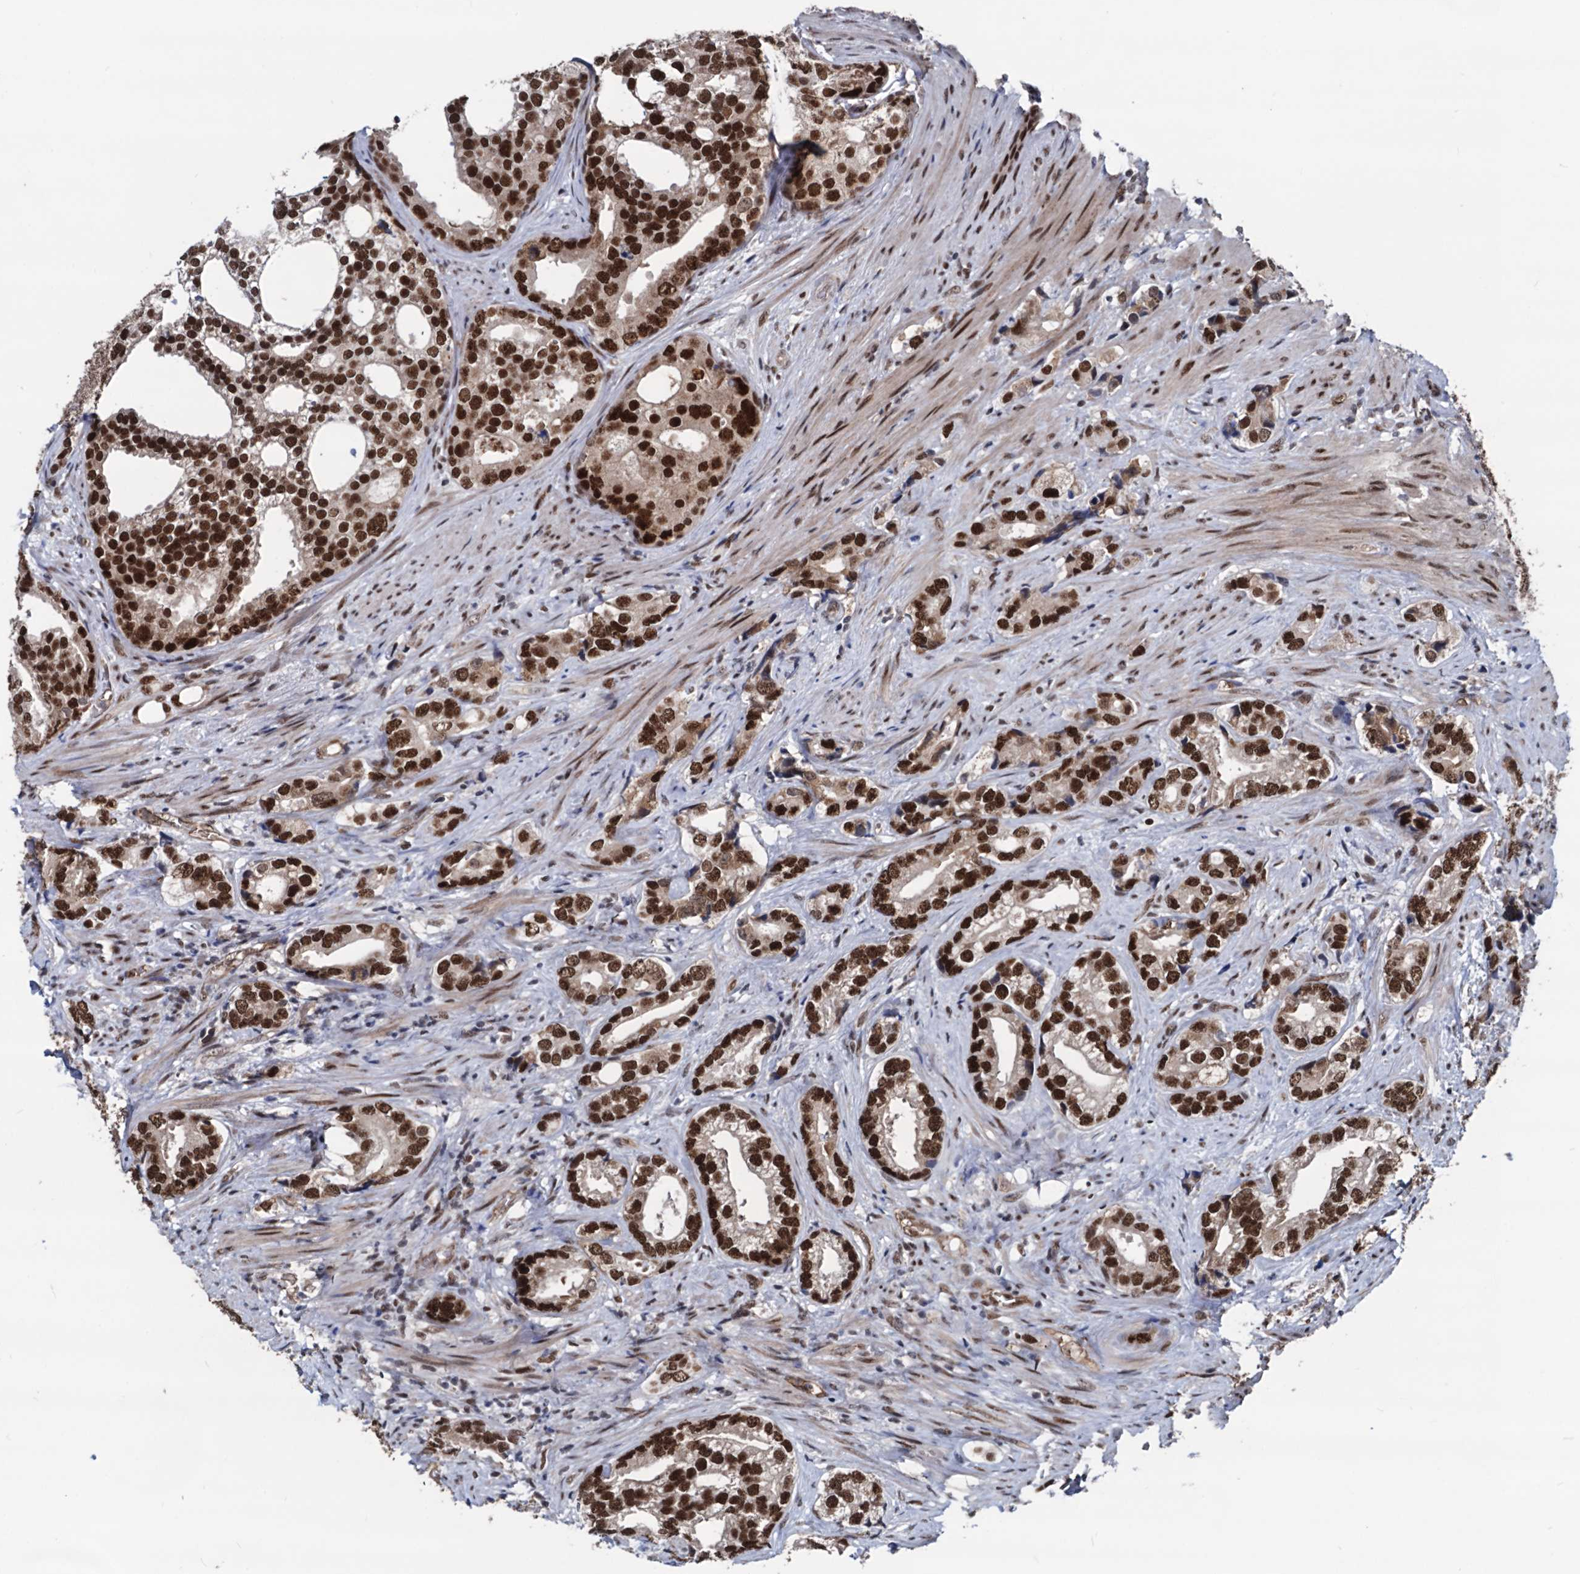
{"staining": {"intensity": "strong", "quantity": ">75%", "location": "nuclear"}, "tissue": "prostate cancer", "cell_type": "Tumor cells", "image_type": "cancer", "snomed": [{"axis": "morphology", "description": "Adenocarcinoma, High grade"}, {"axis": "topography", "description": "Prostate"}], "caption": "Human prostate high-grade adenocarcinoma stained for a protein (brown) exhibits strong nuclear positive expression in about >75% of tumor cells.", "gene": "GALNT11", "patient": {"sex": "male", "age": 75}}